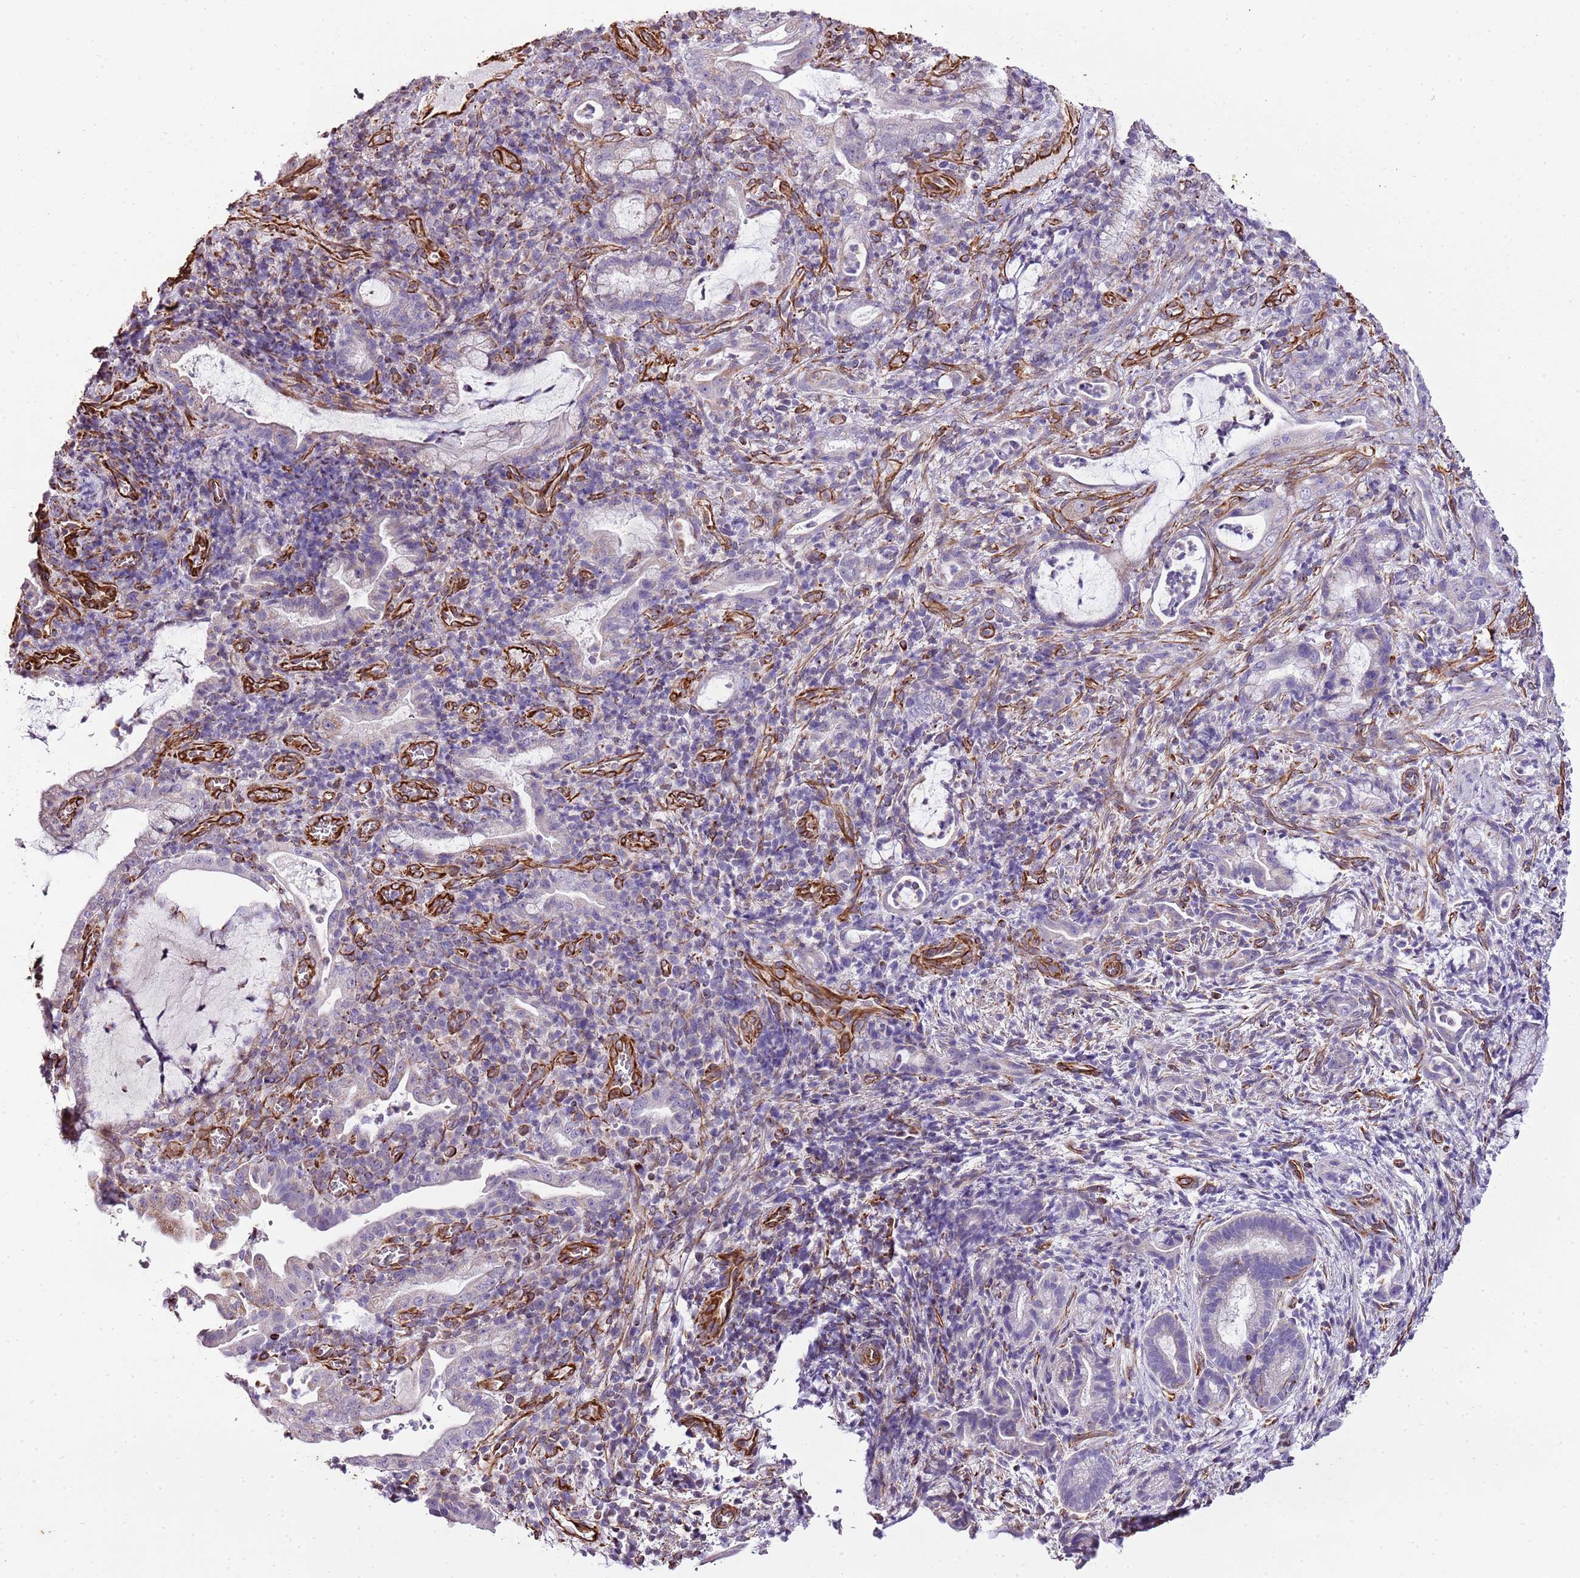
{"staining": {"intensity": "negative", "quantity": "none", "location": "none"}, "tissue": "pancreatic cancer", "cell_type": "Tumor cells", "image_type": "cancer", "snomed": [{"axis": "morphology", "description": "Normal tissue, NOS"}, {"axis": "morphology", "description": "Adenocarcinoma, NOS"}, {"axis": "topography", "description": "Pancreas"}], "caption": "Immunohistochemistry (IHC) of human pancreatic cancer reveals no expression in tumor cells.", "gene": "ZNF786", "patient": {"sex": "female", "age": 55}}